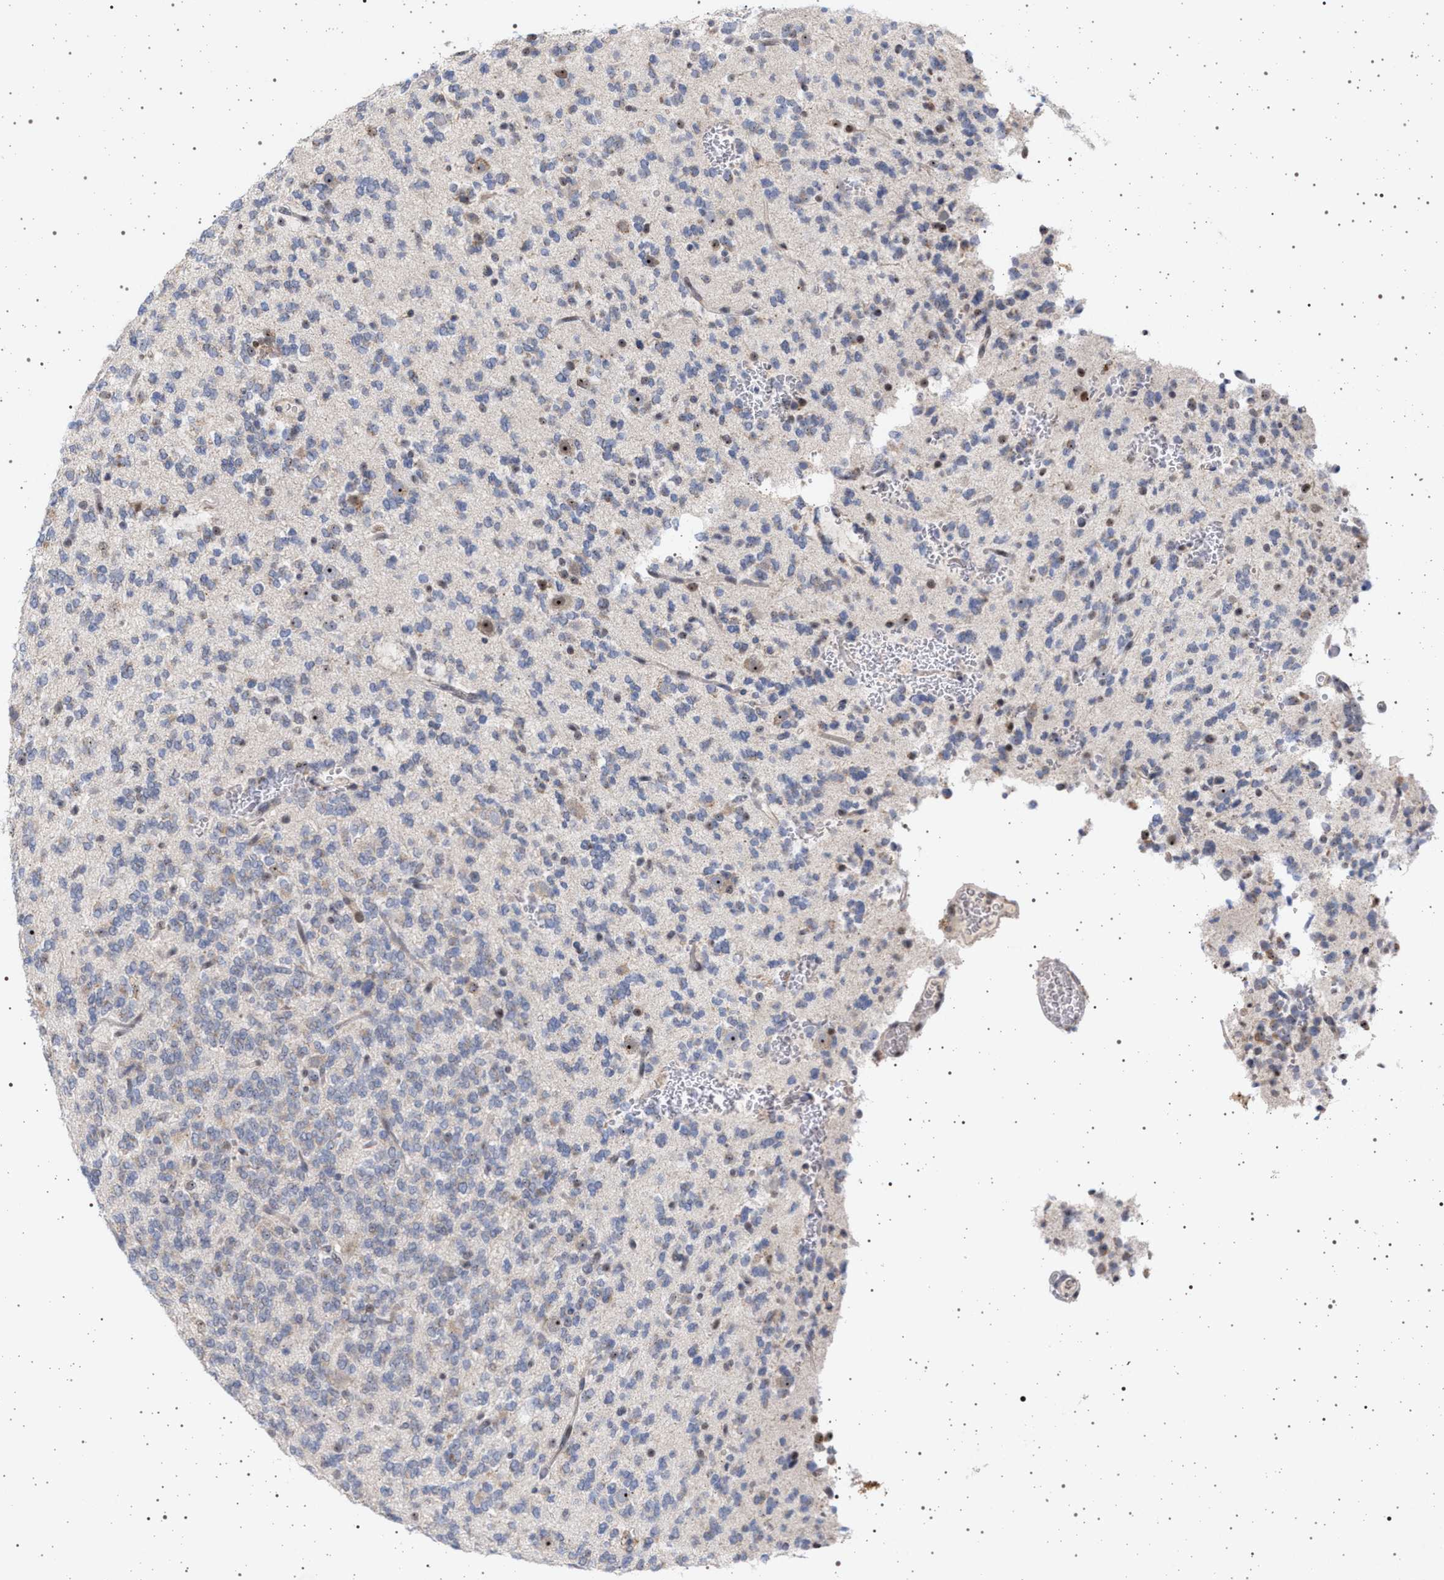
{"staining": {"intensity": "negative", "quantity": "none", "location": "none"}, "tissue": "glioma", "cell_type": "Tumor cells", "image_type": "cancer", "snomed": [{"axis": "morphology", "description": "Glioma, malignant, Low grade"}, {"axis": "topography", "description": "Brain"}], "caption": "A high-resolution histopathology image shows IHC staining of glioma, which exhibits no significant positivity in tumor cells. (Brightfield microscopy of DAB immunohistochemistry (IHC) at high magnification).", "gene": "ELAC2", "patient": {"sex": "male", "age": 38}}